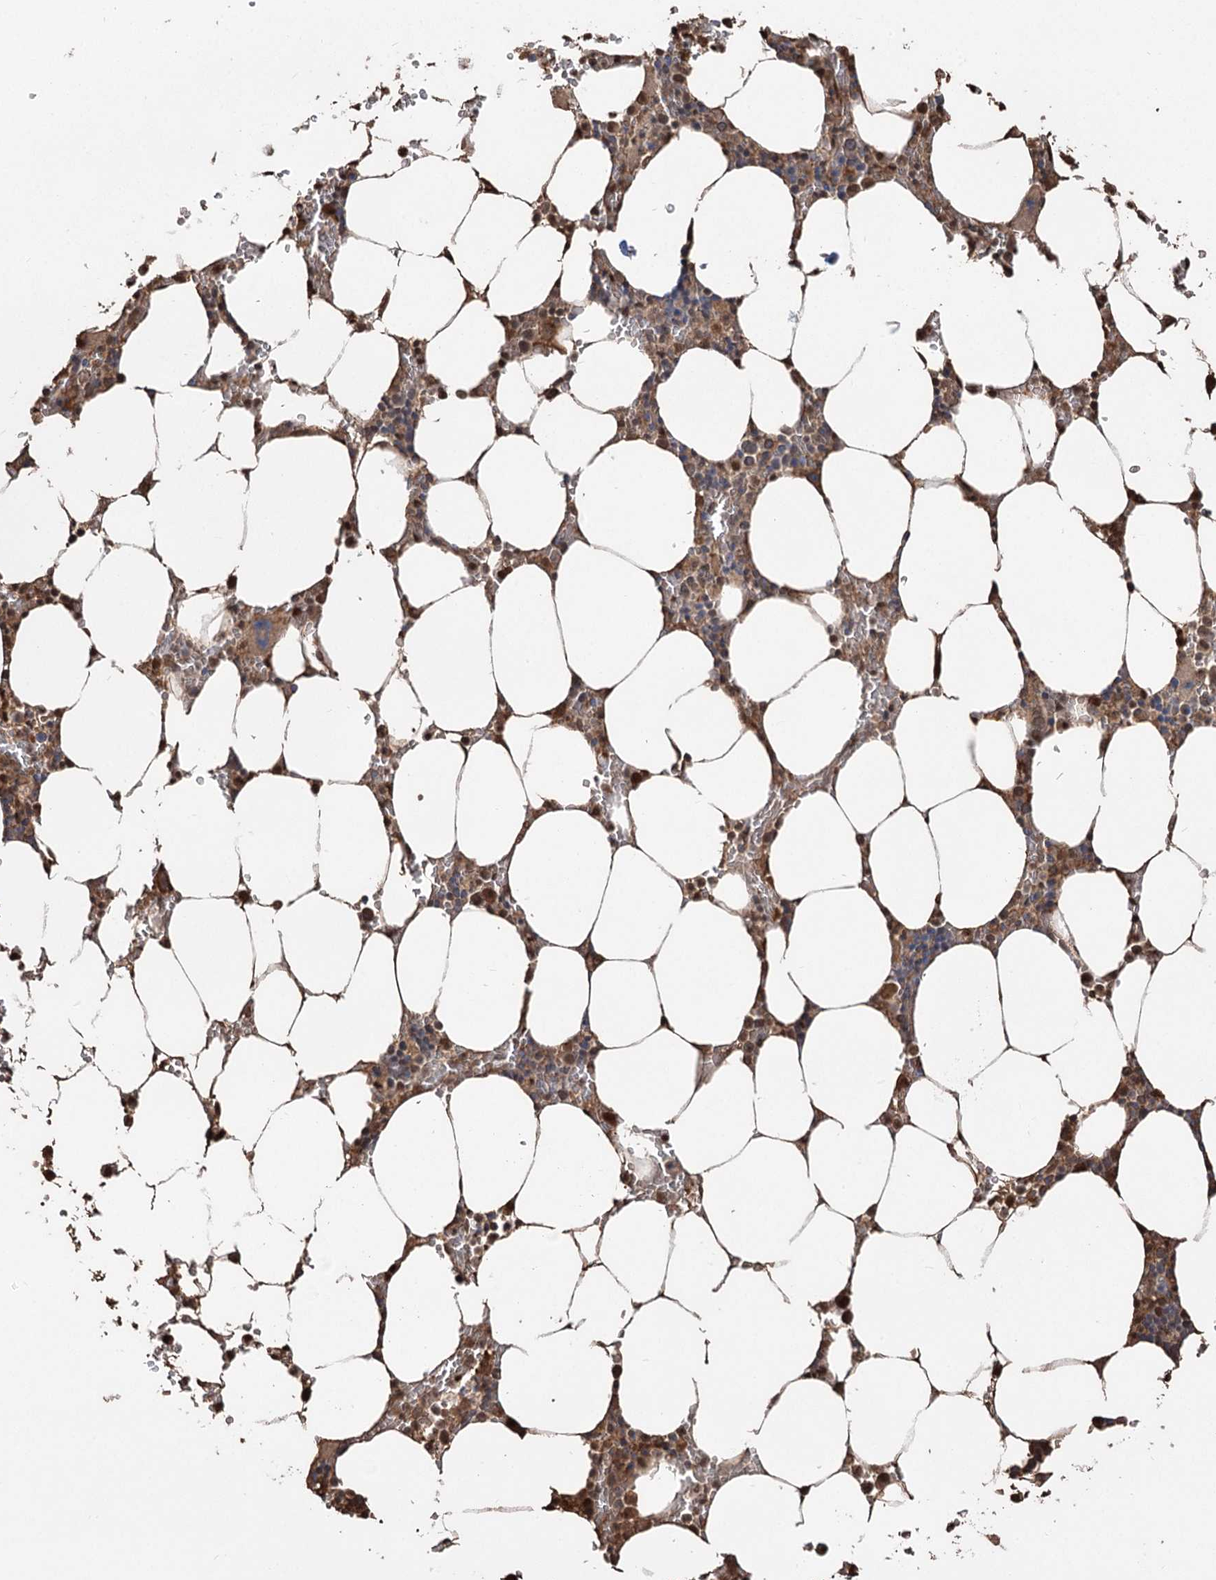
{"staining": {"intensity": "moderate", "quantity": "25%-75%", "location": "cytoplasmic/membranous,nuclear"}, "tissue": "bone marrow", "cell_type": "Hematopoietic cells", "image_type": "normal", "snomed": [{"axis": "morphology", "description": "Normal tissue, NOS"}, {"axis": "topography", "description": "Bone marrow"}], "caption": "Bone marrow stained with immunohistochemistry (IHC) demonstrates moderate cytoplasmic/membranous,nuclear staining in approximately 25%-75% of hematopoietic cells.", "gene": "PLCH1", "patient": {"sex": "male", "age": 70}}